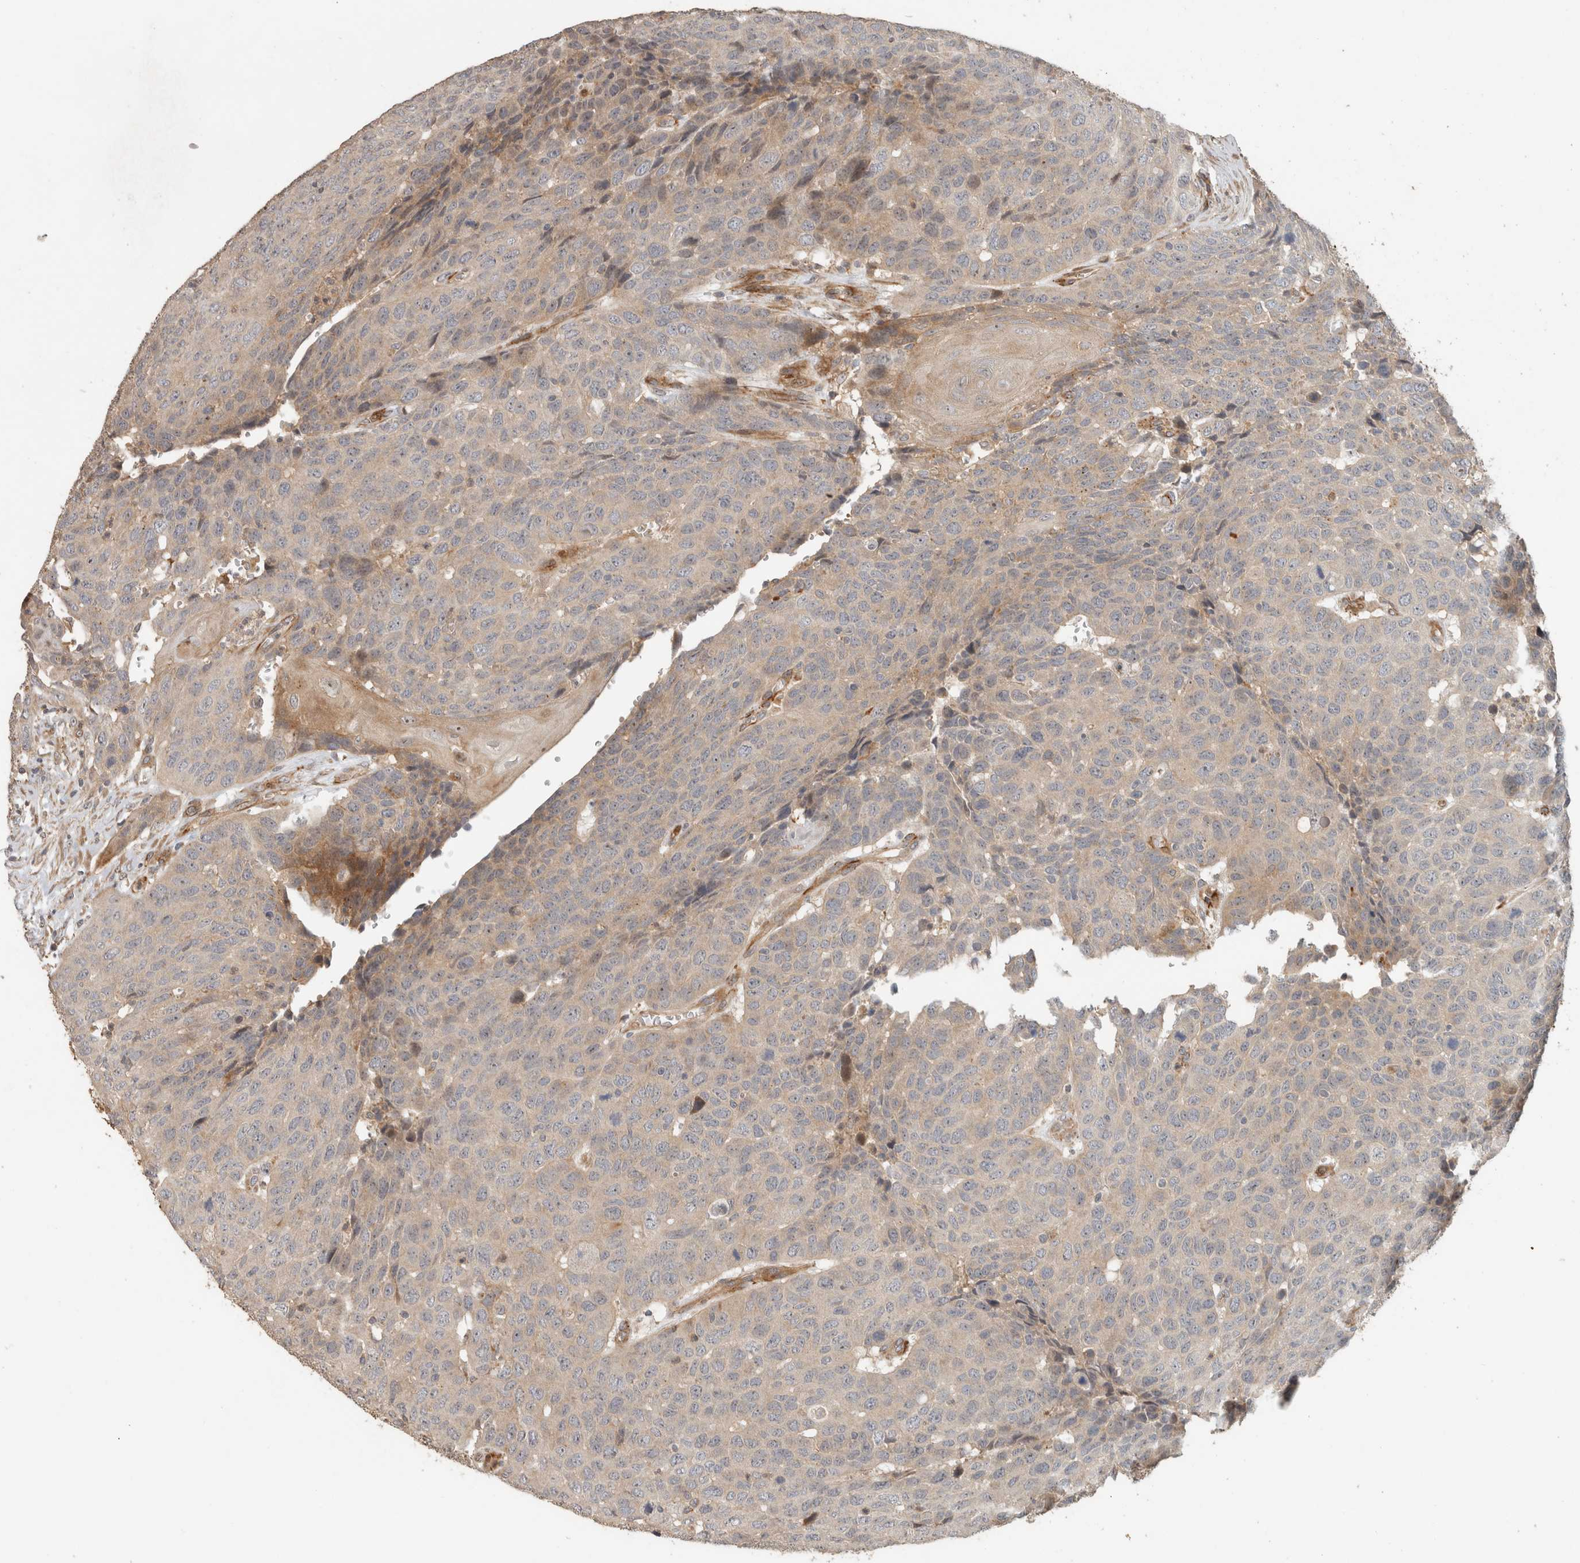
{"staining": {"intensity": "moderate", "quantity": "<25%", "location": "cytoplasmic/membranous"}, "tissue": "head and neck cancer", "cell_type": "Tumor cells", "image_type": "cancer", "snomed": [{"axis": "morphology", "description": "Squamous cell carcinoma, NOS"}, {"axis": "topography", "description": "Head-Neck"}], "caption": "Head and neck cancer stained with DAB IHC reveals low levels of moderate cytoplasmic/membranous positivity in approximately <25% of tumor cells.", "gene": "SIPA1L2", "patient": {"sex": "male", "age": 66}}